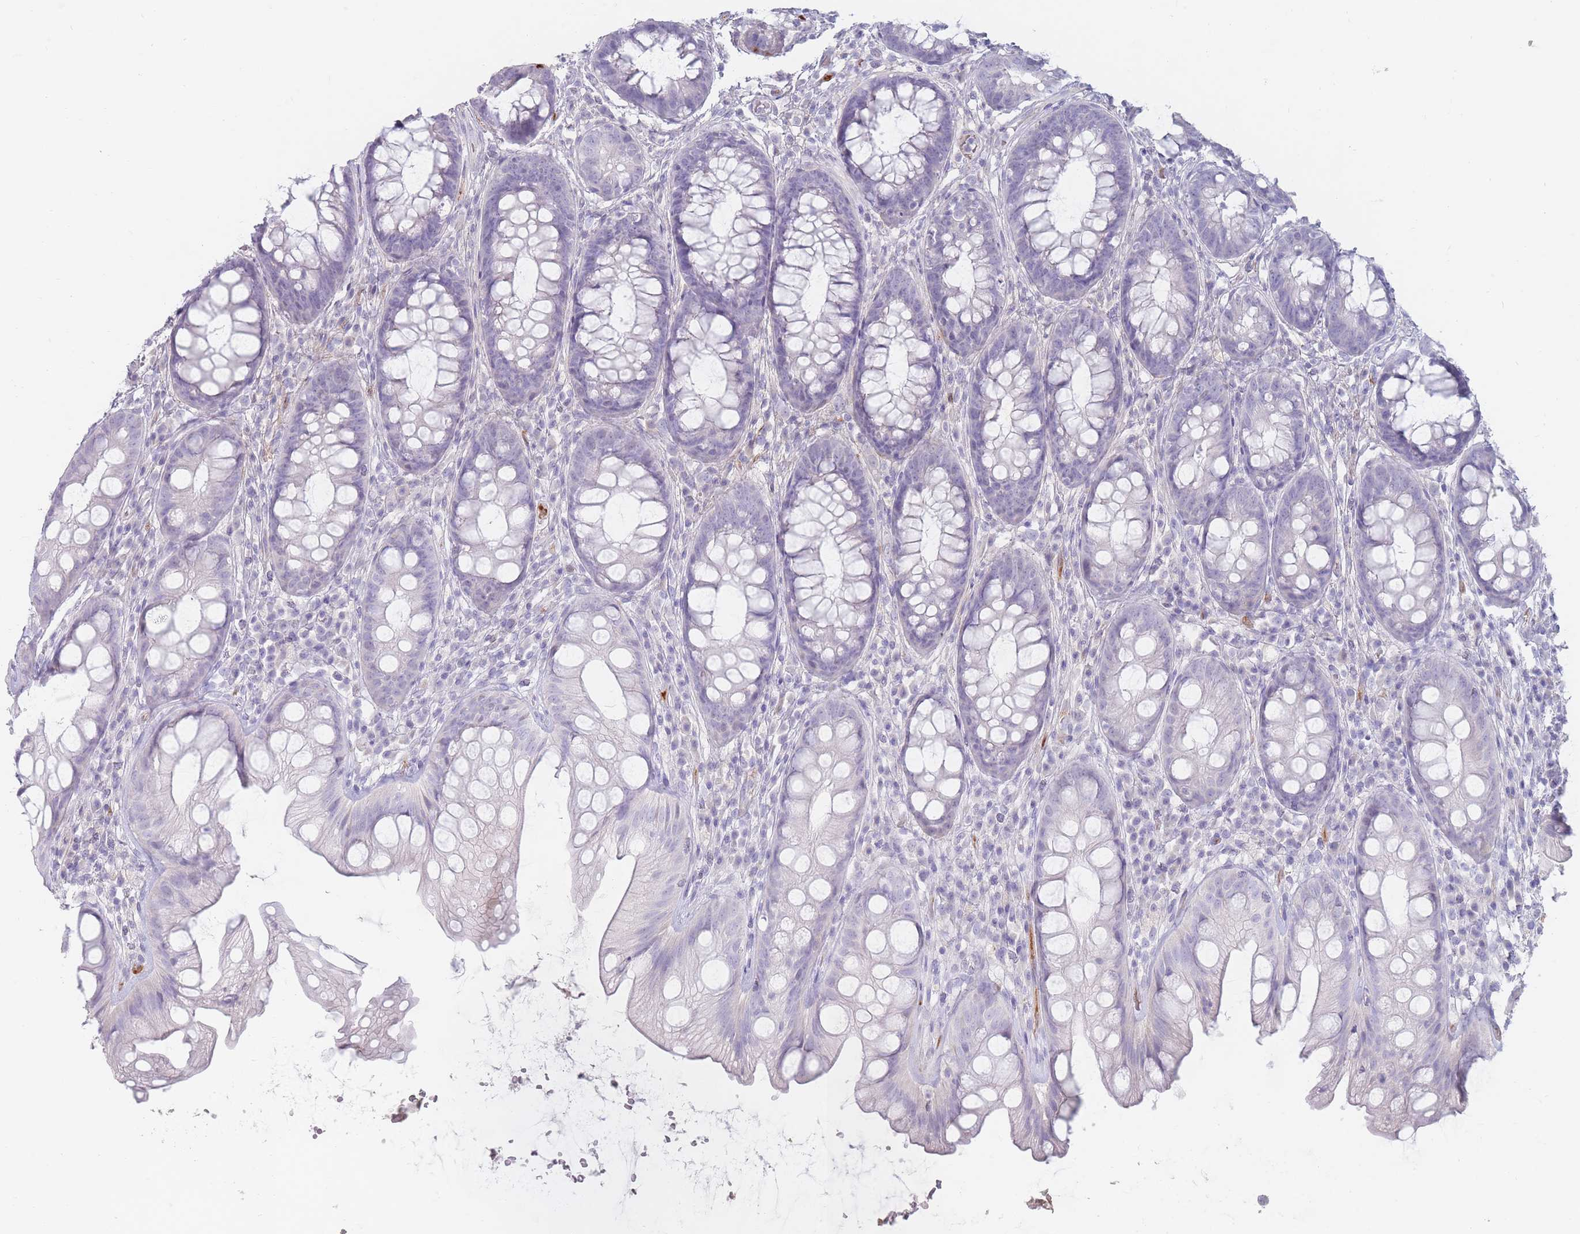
{"staining": {"intensity": "negative", "quantity": "none", "location": "none"}, "tissue": "rectum", "cell_type": "Glandular cells", "image_type": "normal", "snomed": [{"axis": "morphology", "description": "Normal tissue, NOS"}, {"axis": "topography", "description": "Rectum"}], "caption": "A high-resolution image shows immunohistochemistry (IHC) staining of unremarkable rectum, which displays no significant positivity in glandular cells.", "gene": "PRG4", "patient": {"sex": "male", "age": 74}}